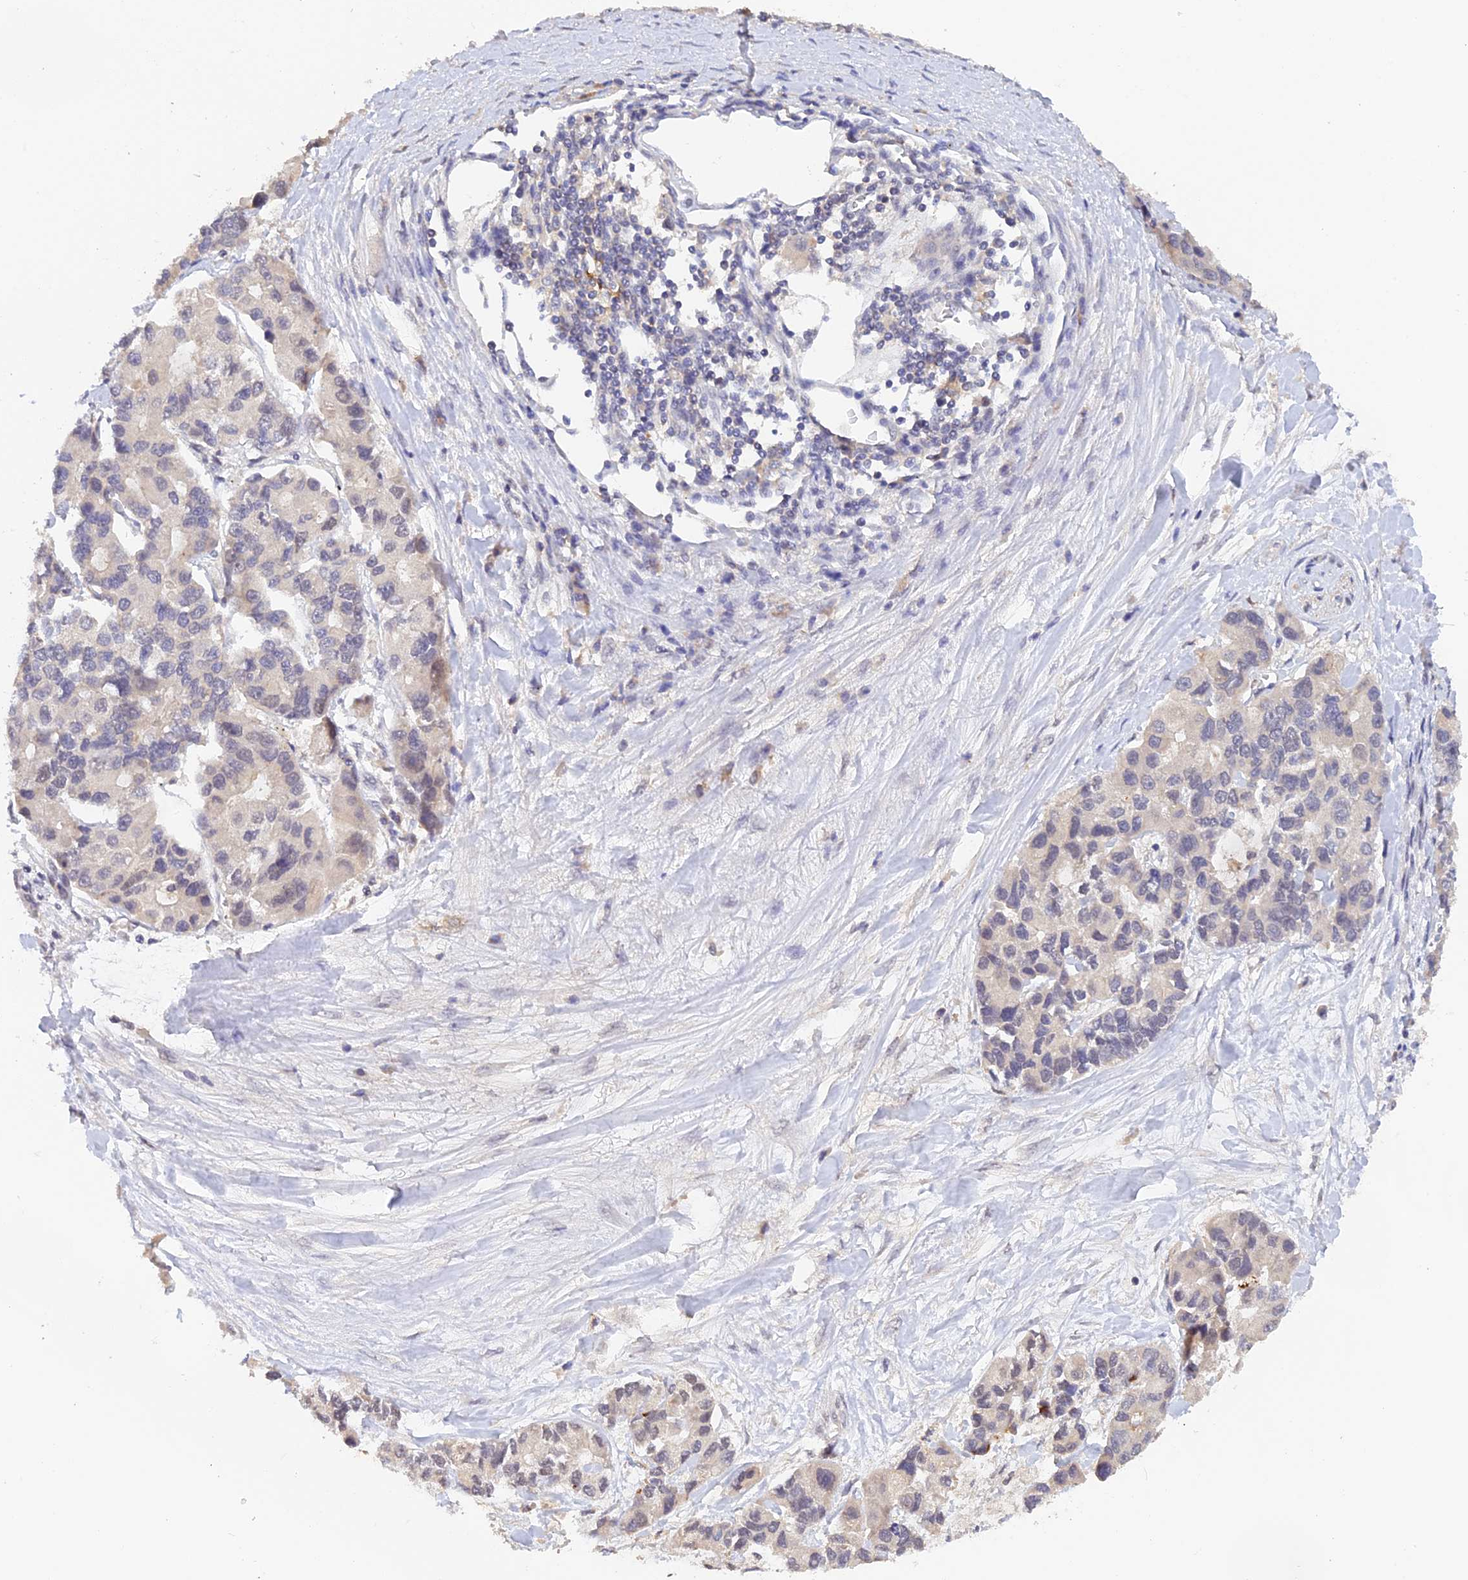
{"staining": {"intensity": "negative", "quantity": "none", "location": "none"}, "tissue": "lung cancer", "cell_type": "Tumor cells", "image_type": "cancer", "snomed": [{"axis": "morphology", "description": "Adenocarcinoma, NOS"}, {"axis": "topography", "description": "Lung"}], "caption": "Protein analysis of lung cancer reveals no significant positivity in tumor cells.", "gene": "ZNF436", "patient": {"sex": "female", "age": 54}}